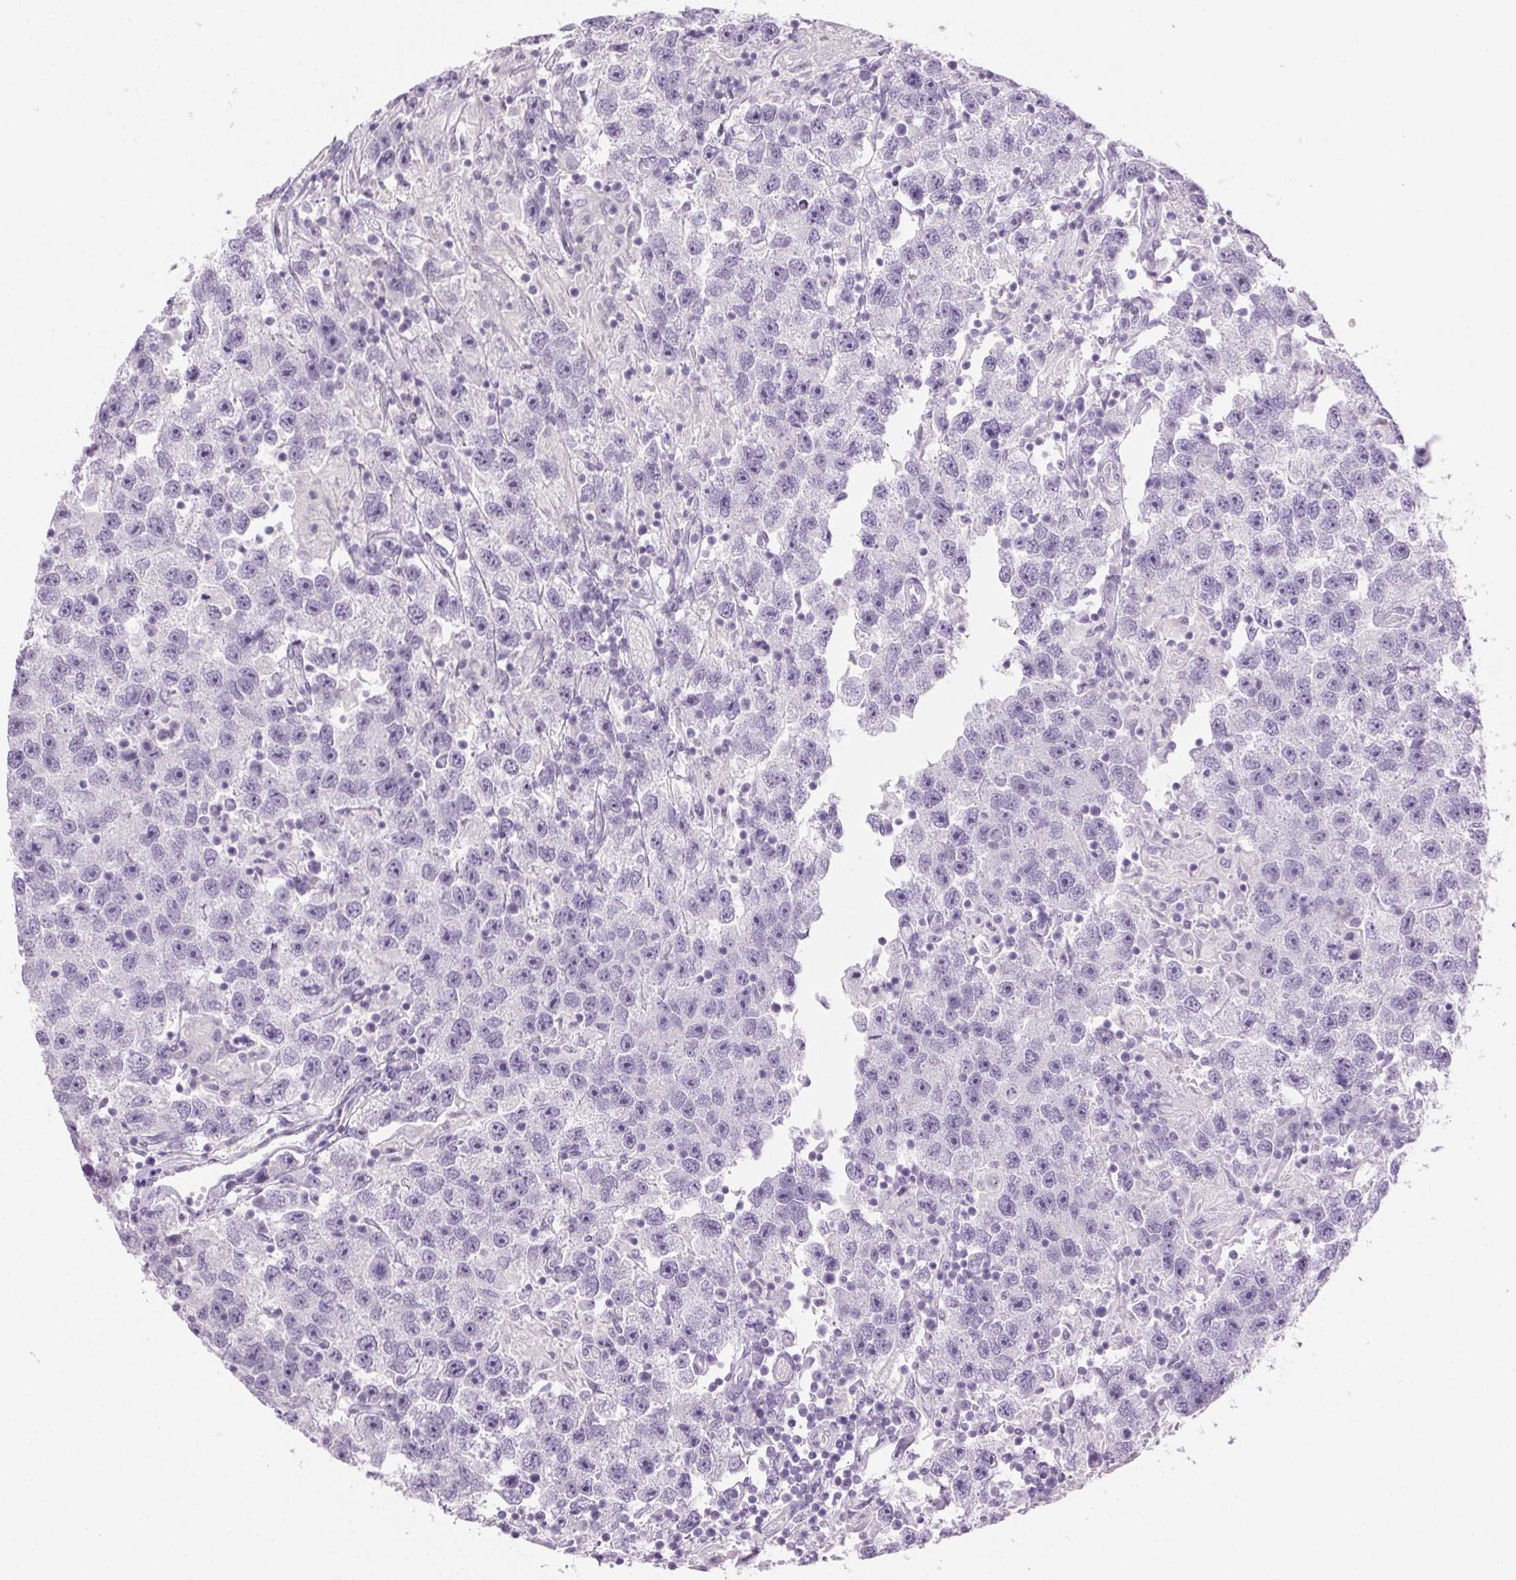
{"staining": {"intensity": "negative", "quantity": "none", "location": "none"}, "tissue": "testis cancer", "cell_type": "Tumor cells", "image_type": "cancer", "snomed": [{"axis": "morphology", "description": "Seminoma, NOS"}, {"axis": "topography", "description": "Testis"}], "caption": "There is no significant staining in tumor cells of testis cancer.", "gene": "LRP2", "patient": {"sex": "male", "age": 26}}